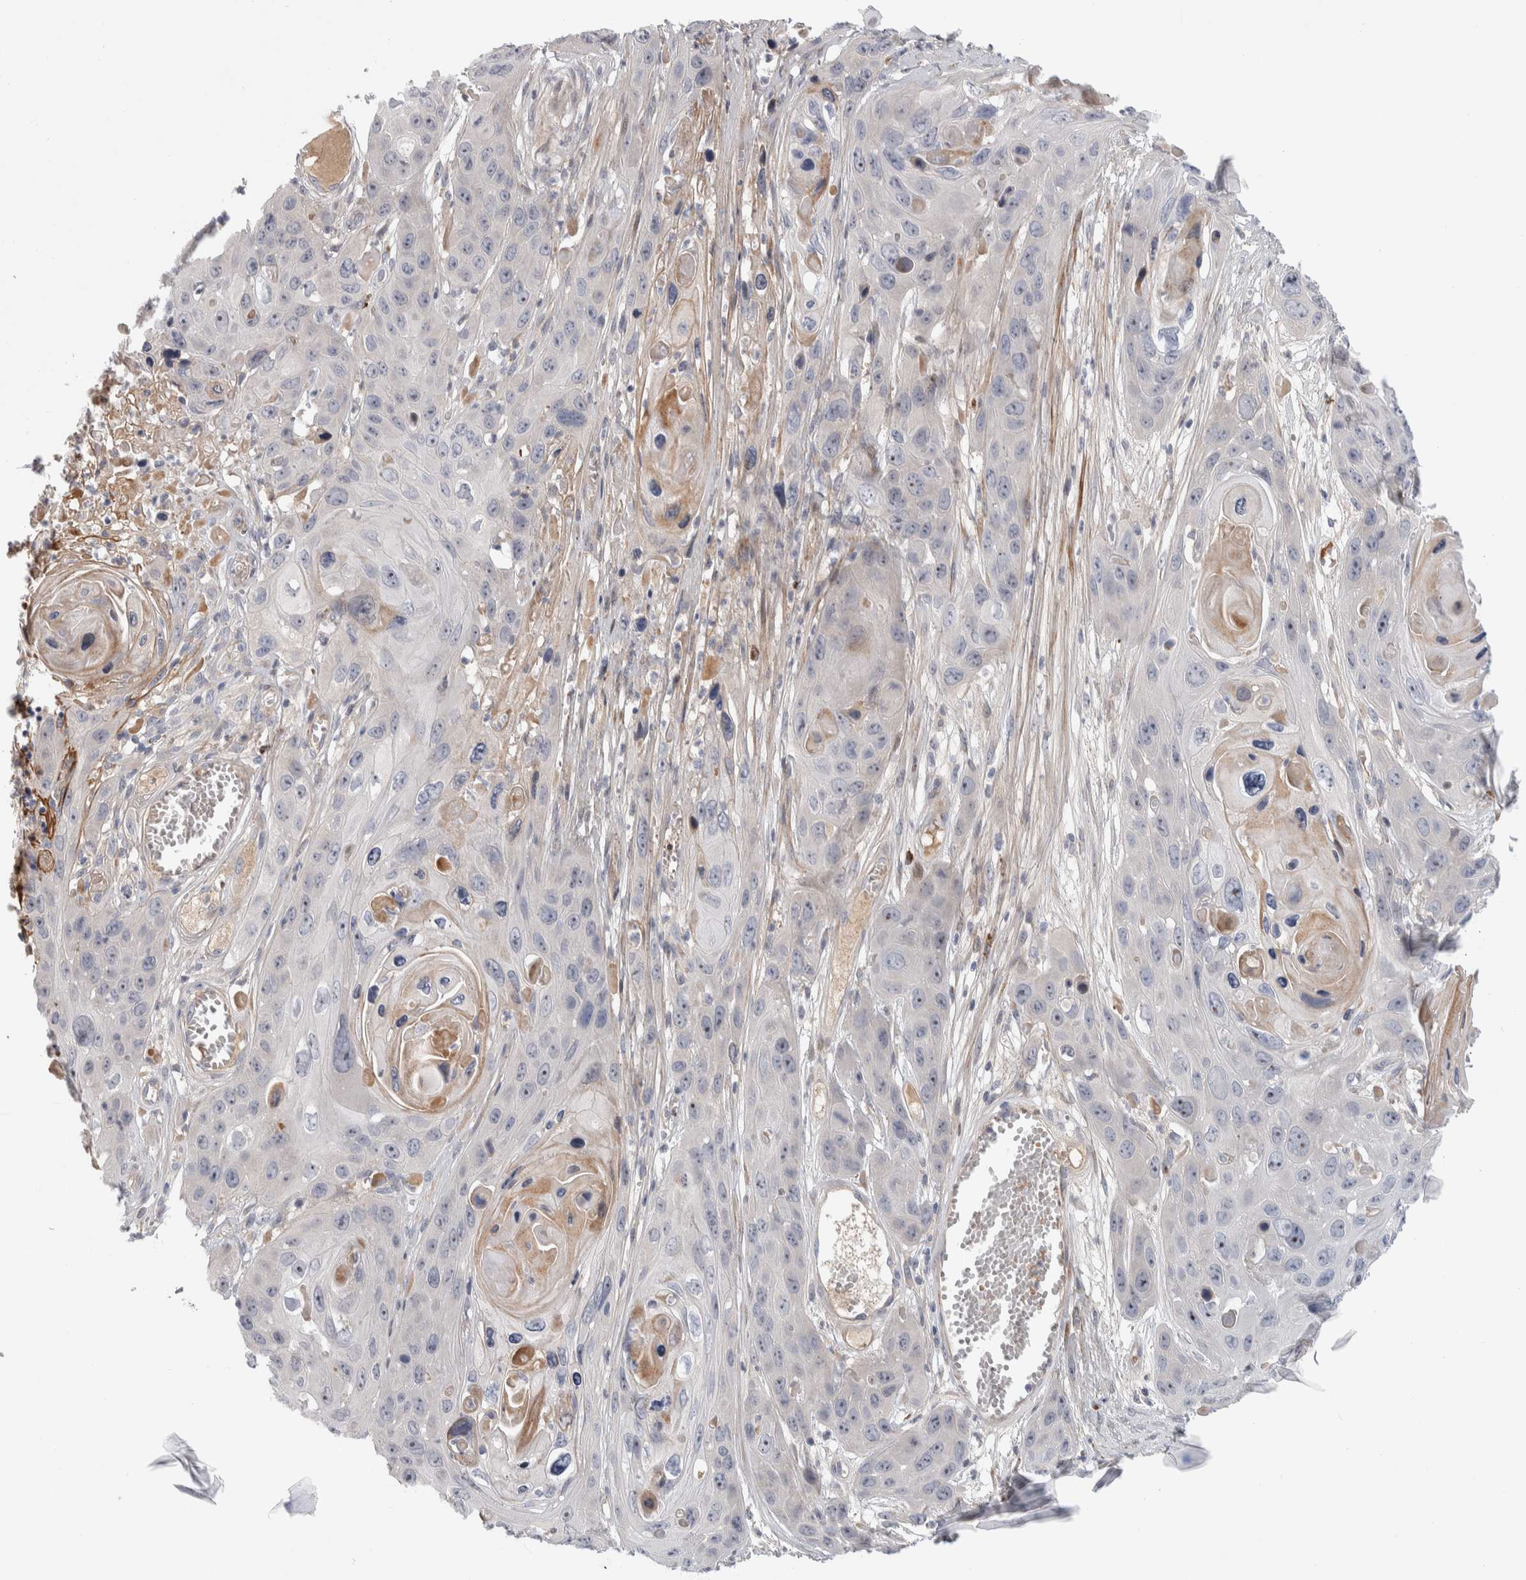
{"staining": {"intensity": "moderate", "quantity": "<25%", "location": "cytoplasmic/membranous"}, "tissue": "skin cancer", "cell_type": "Tumor cells", "image_type": "cancer", "snomed": [{"axis": "morphology", "description": "Squamous cell carcinoma, NOS"}, {"axis": "topography", "description": "Skin"}], "caption": "Skin squamous cell carcinoma stained with a protein marker exhibits moderate staining in tumor cells.", "gene": "PSMG3", "patient": {"sex": "male", "age": 55}}